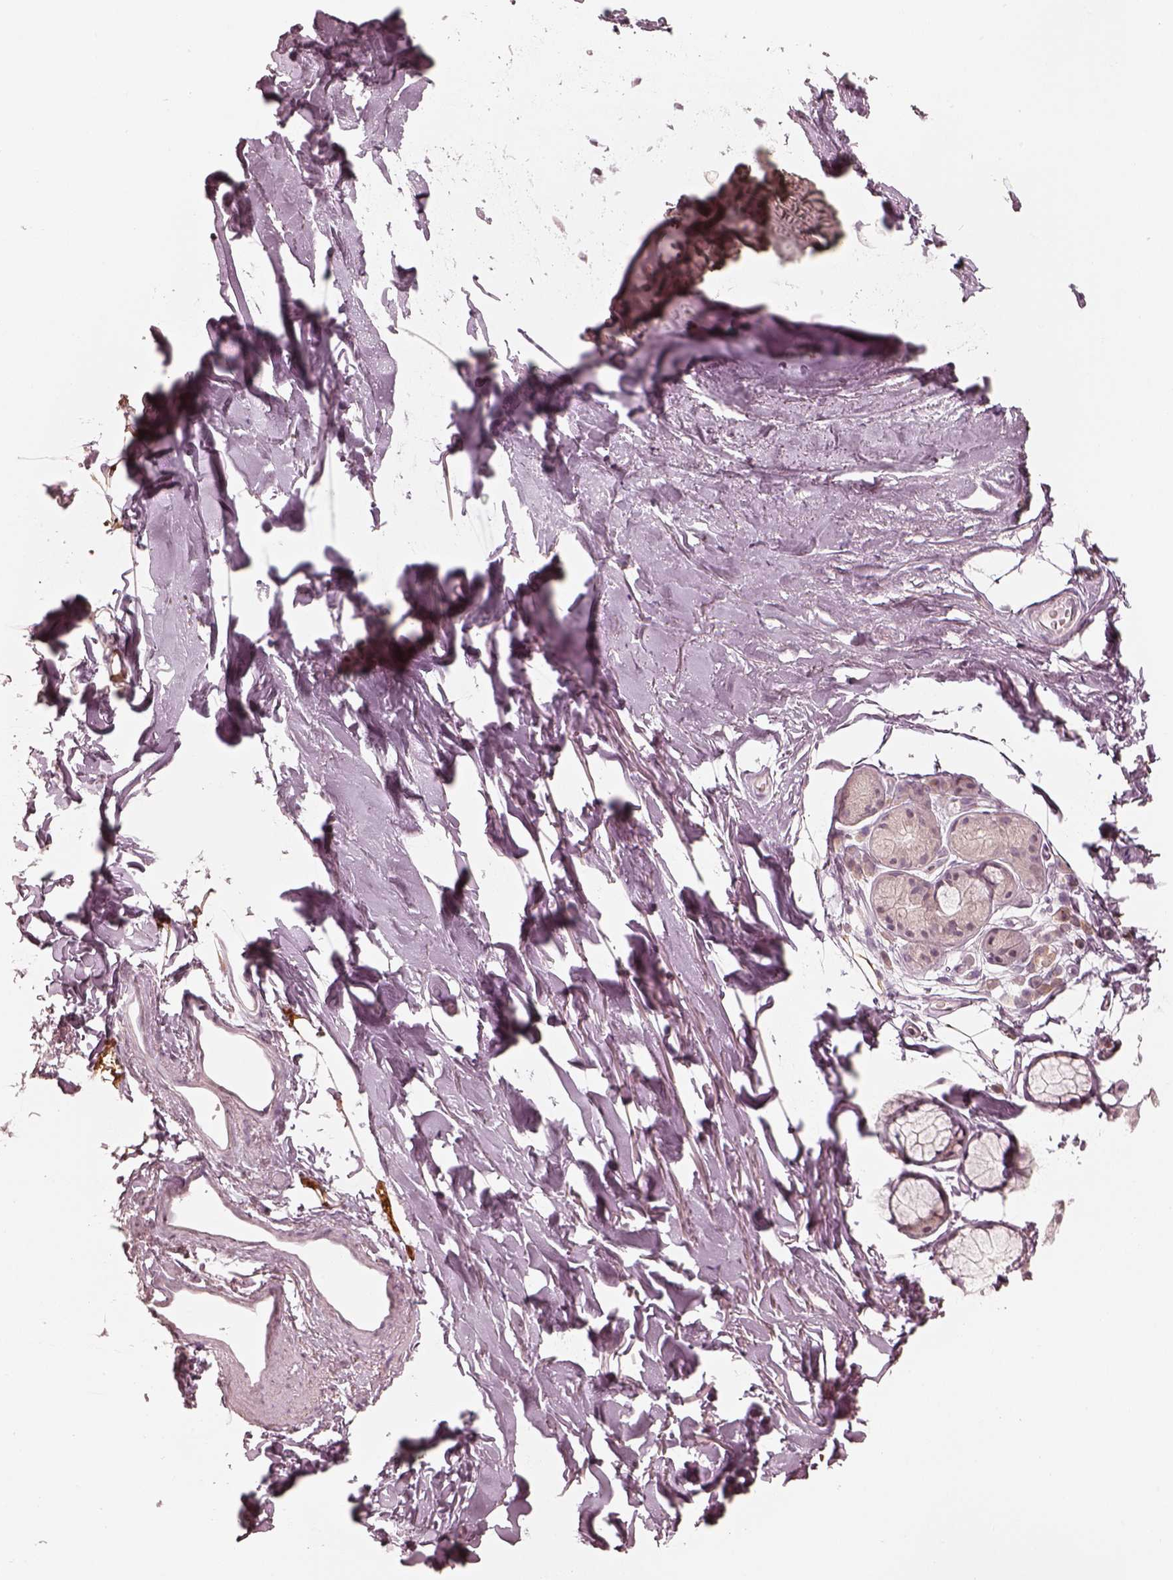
{"staining": {"intensity": "strong", "quantity": "25%-75%", "location": "cytoplasmic/membranous,nuclear"}, "tissue": "adipose tissue", "cell_type": "Adipocytes", "image_type": "normal", "snomed": [{"axis": "morphology", "description": "Normal tissue, NOS"}, {"axis": "topography", "description": "Cartilage tissue"}, {"axis": "topography", "description": "Bronchus"}], "caption": "Brown immunohistochemical staining in unremarkable human adipose tissue demonstrates strong cytoplasmic/membranous,nuclear positivity in about 25%-75% of adipocytes. (Brightfield microscopy of DAB IHC at high magnification).", "gene": "ACACB", "patient": {"sex": "female", "age": 79}}